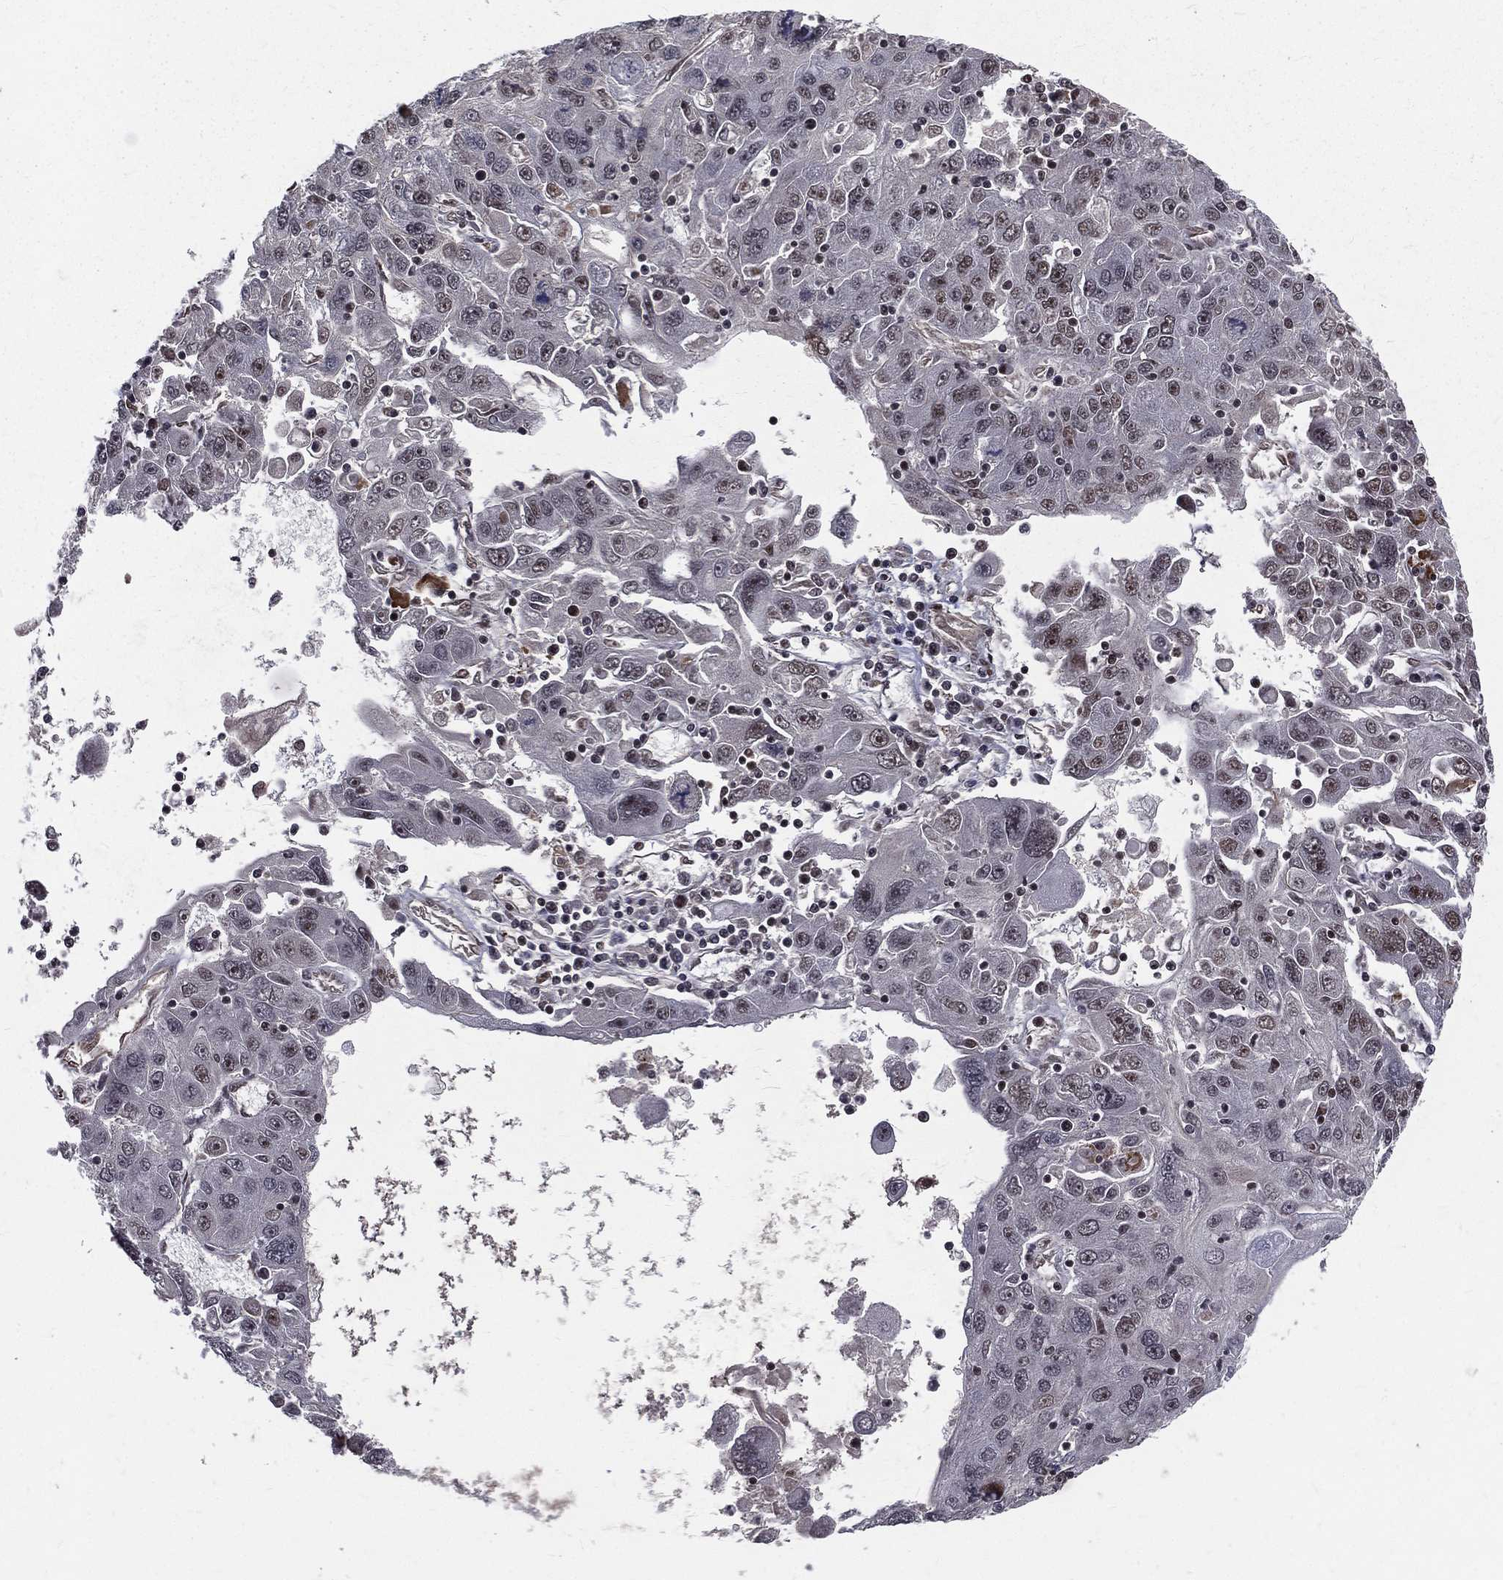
{"staining": {"intensity": "moderate", "quantity": "<25%", "location": "nuclear"}, "tissue": "stomach cancer", "cell_type": "Tumor cells", "image_type": "cancer", "snomed": [{"axis": "morphology", "description": "Adenocarcinoma, NOS"}, {"axis": "topography", "description": "Stomach"}], "caption": "A photomicrograph of adenocarcinoma (stomach) stained for a protein exhibits moderate nuclear brown staining in tumor cells. (Stains: DAB (3,3'-diaminobenzidine) in brown, nuclei in blue, Microscopy: brightfield microscopy at high magnification).", "gene": "SMC3", "patient": {"sex": "male", "age": 56}}